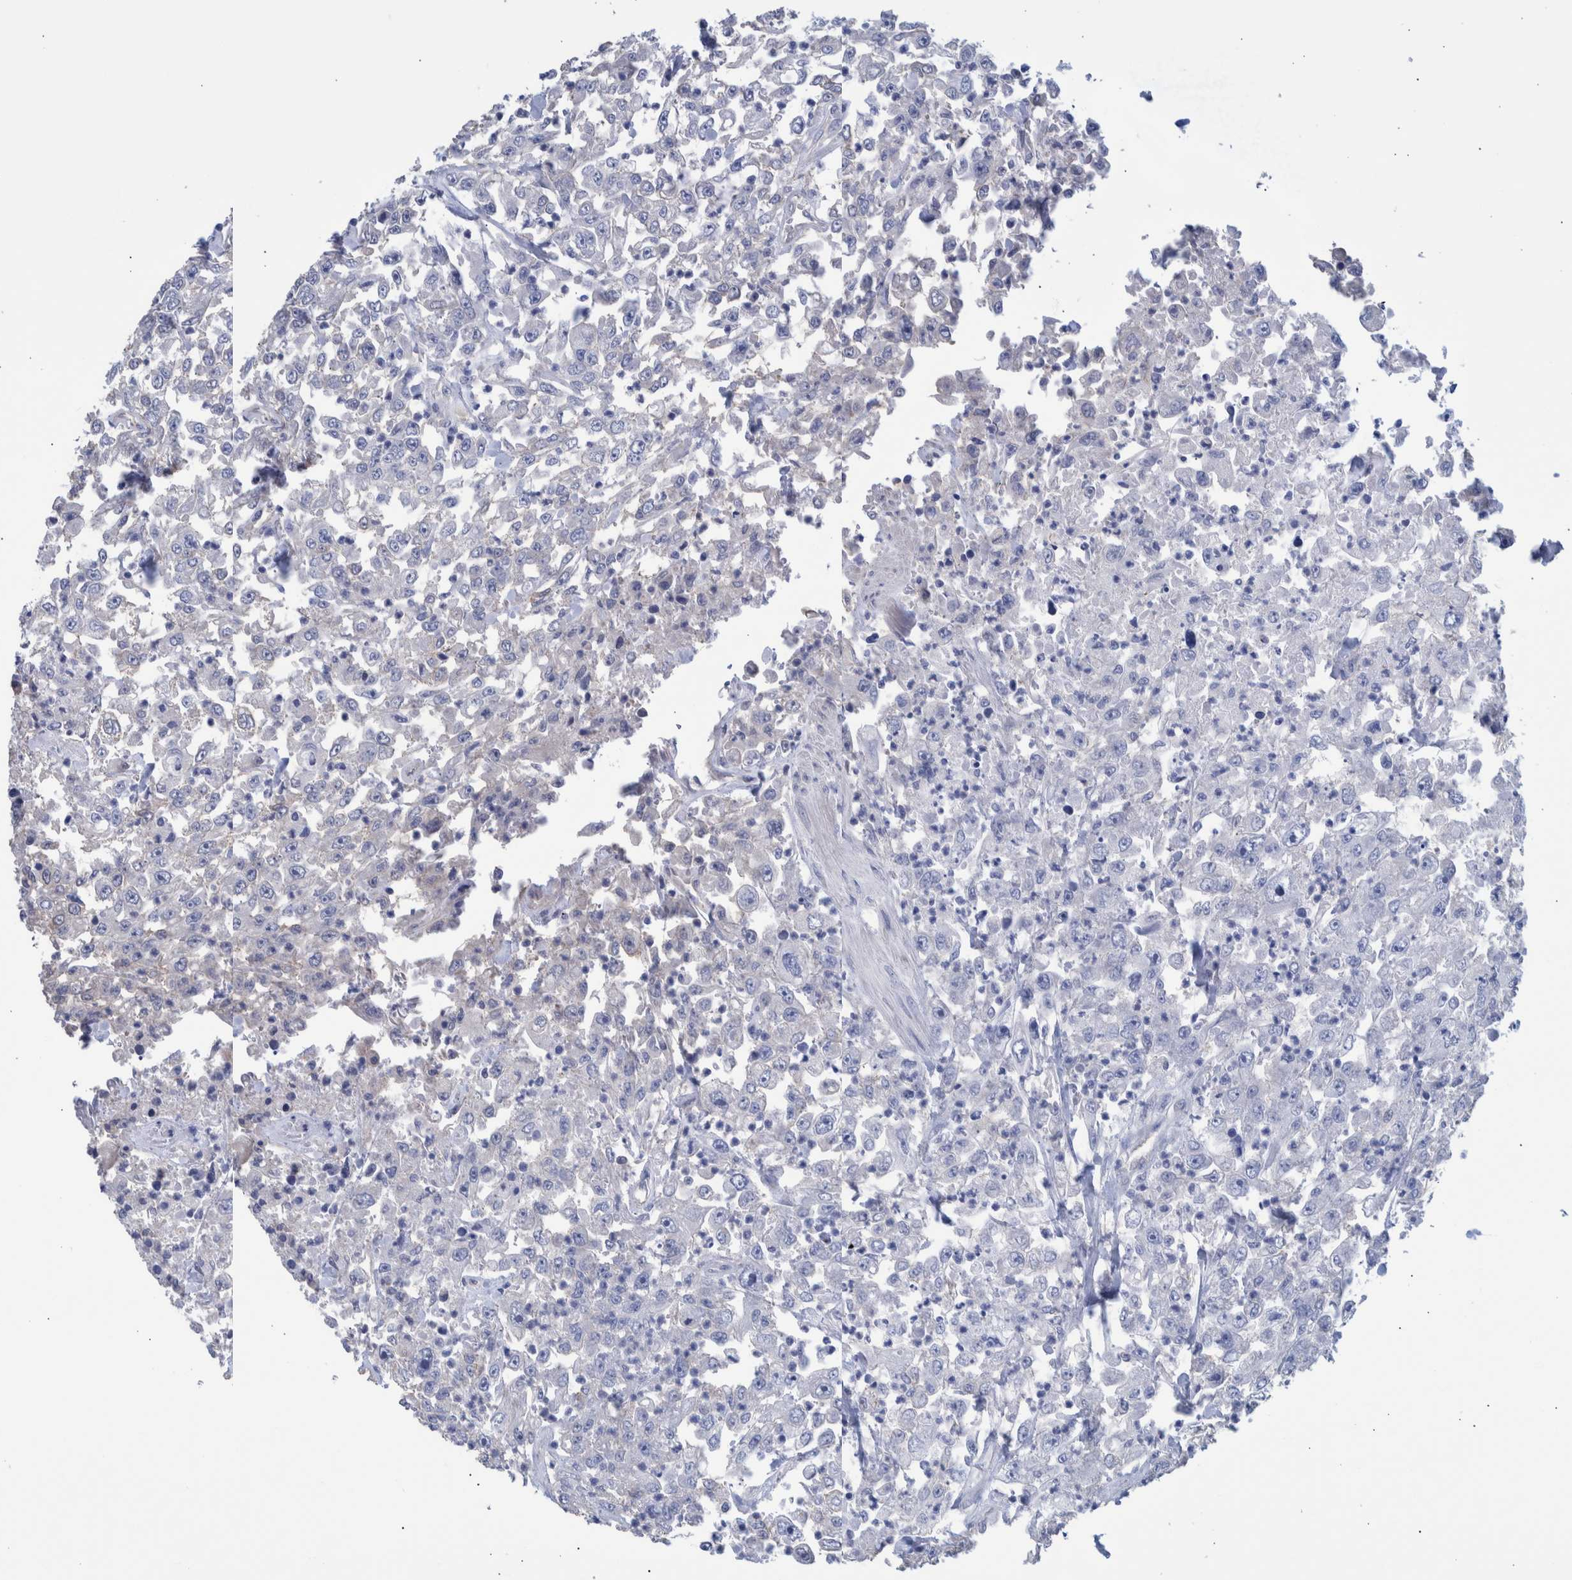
{"staining": {"intensity": "negative", "quantity": "none", "location": "none"}, "tissue": "urothelial cancer", "cell_type": "Tumor cells", "image_type": "cancer", "snomed": [{"axis": "morphology", "description": "Urothelial carcinoma, High grade"}, {"axis": "topography", "description": "Urinary bladder"}], "caption": "Human urothelial cancer stained for a protein using immunohistochemistry demonstrates no staining in tumor cells.", "gene": "PPP3CC", "patient": {"sex": "male", "age": 46}}